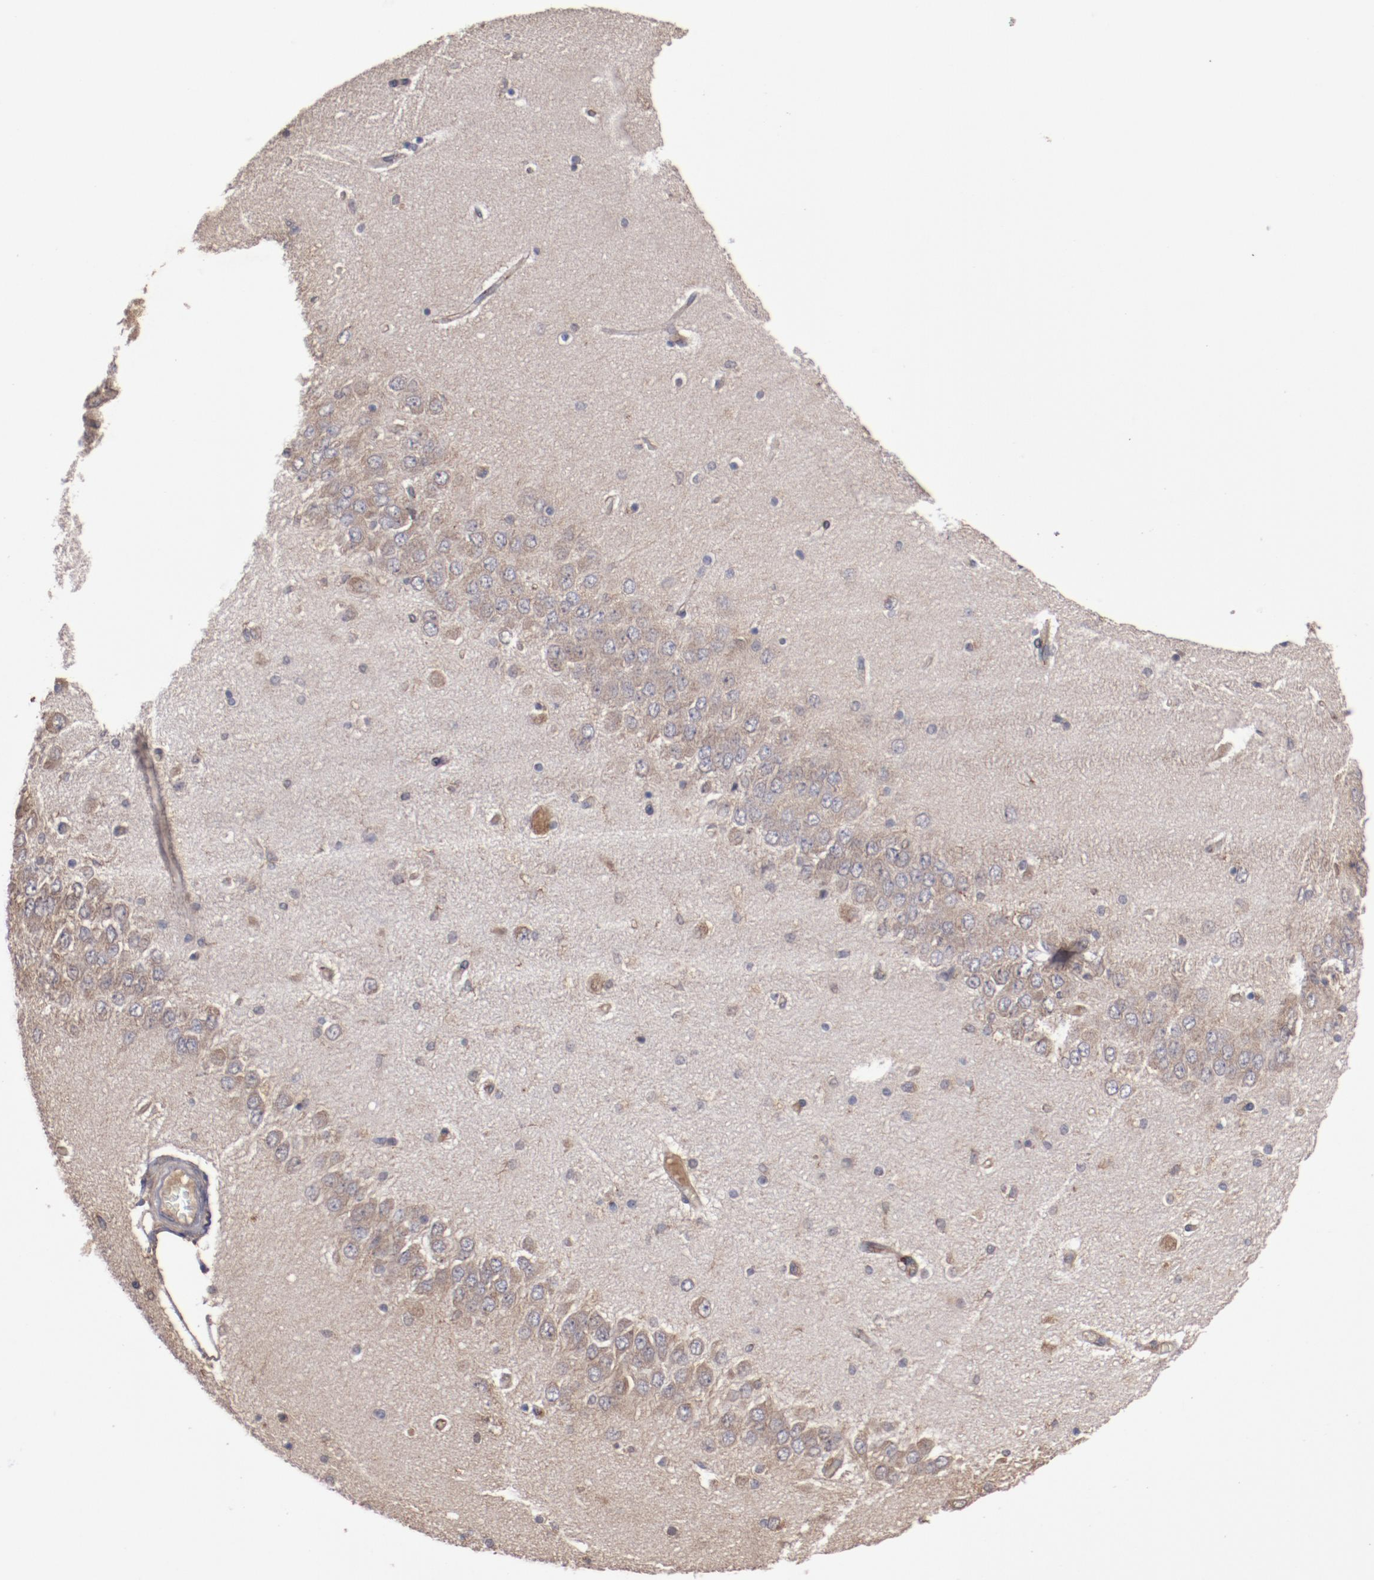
{"staining": {"intensity": "negative", "quantity": "none", "location": "none"}, "tissue": "hippocampus", "cell_type": "Glial cells", "image_type": "normal", "snomed": [{"axis": "morphology", "description": "Normal tissue, NOS"}, {"axis": "topography", "description": "Hippocampus"}], "caption": "This is an immunohistochemistry (IHC) histopathology image of benign human hippocampus. There is no positivity in glial cells.", "gene": "DIPK2B", "patient": {"sex": "female", "age": 54}}